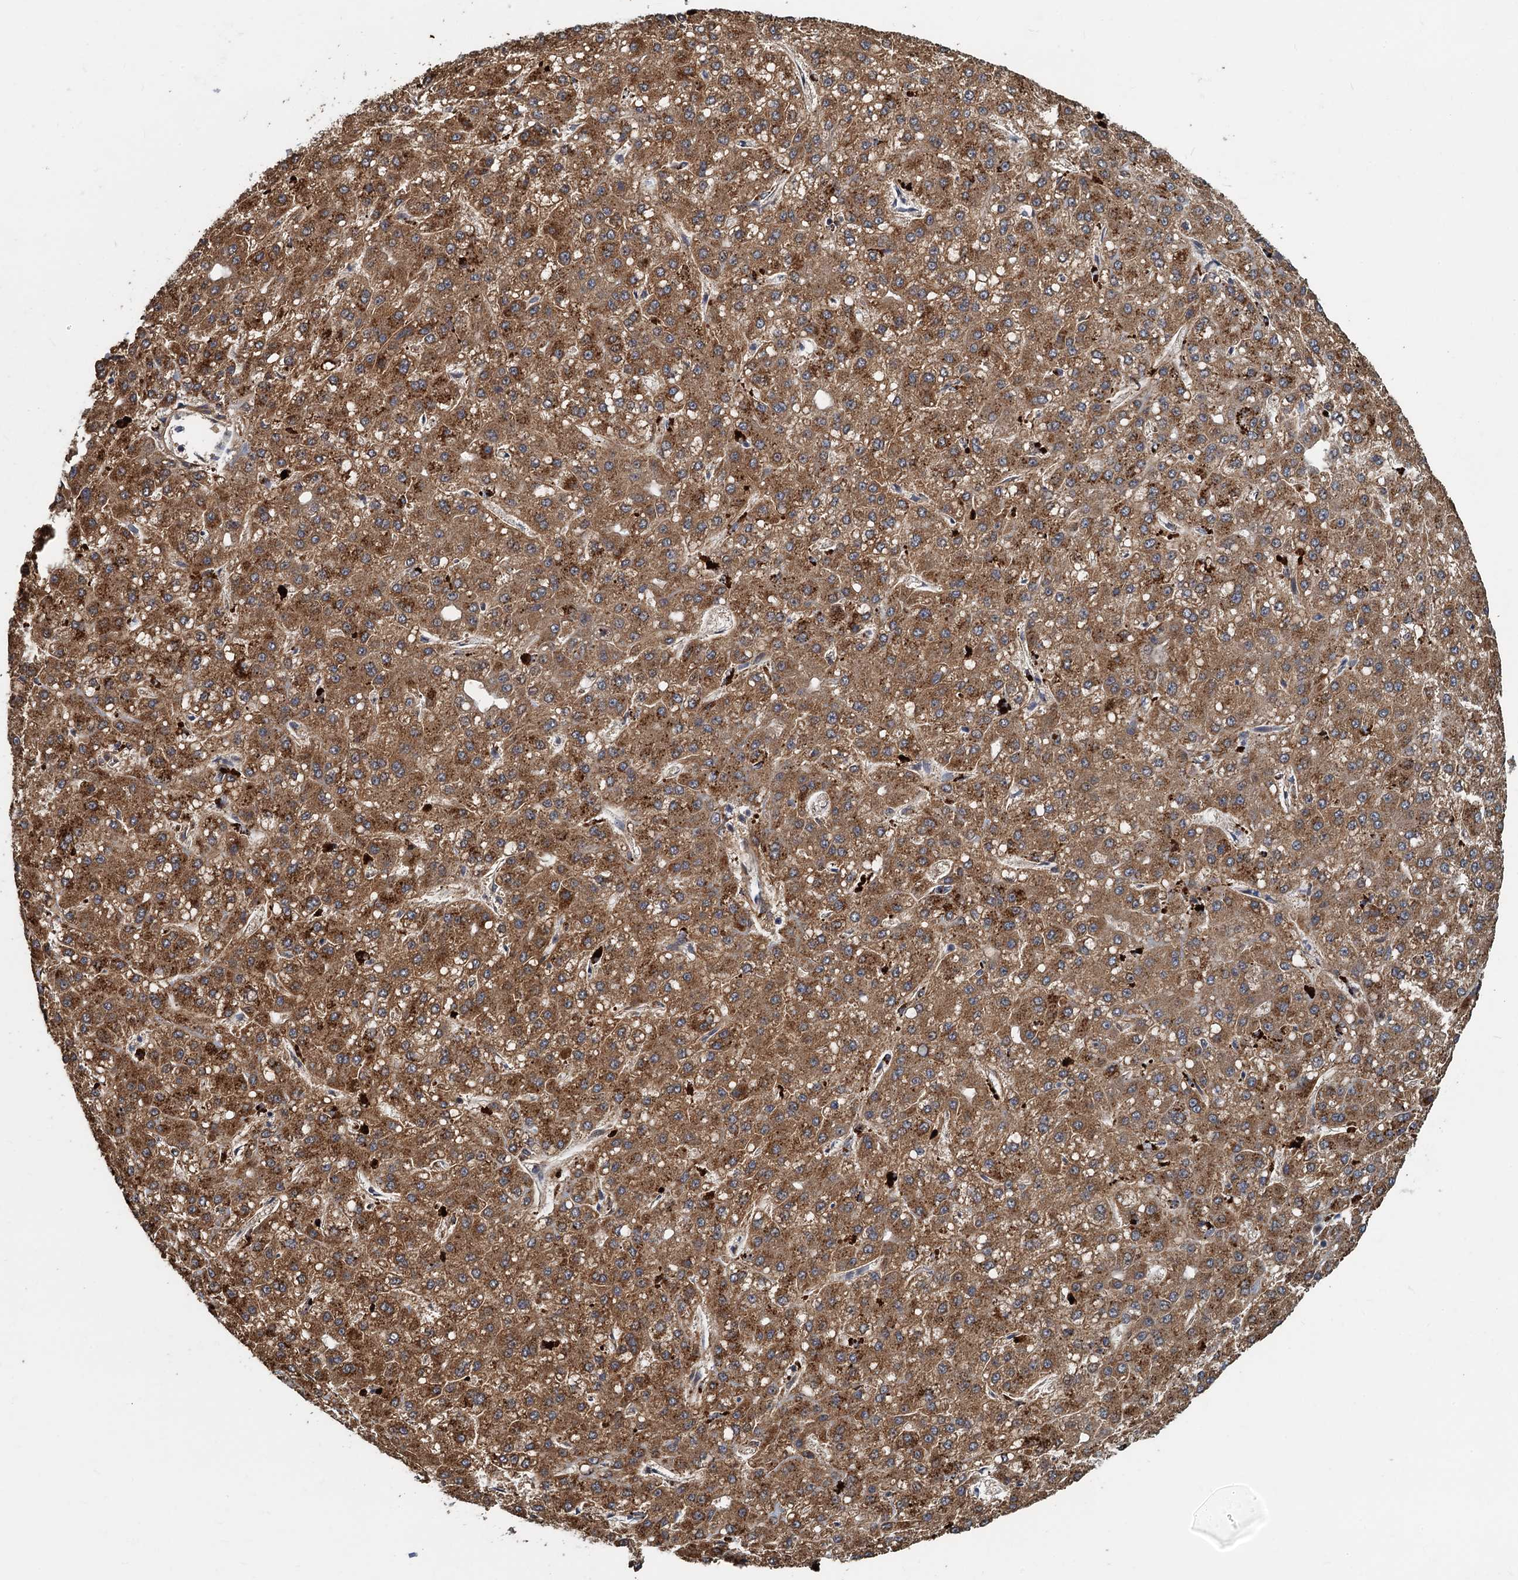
{"staining": {"intensity": "moderate", "quantity": ">75%", "location": "cytoplasmic/membranous"}, "tissue": "liver cancer", "cell_type": "Tumor cells", "image_type": "cancer", "snomed": [{"axis": "morphology", "description": "Carcinoma, Hepatocellular, NOS"}, {"axis": "topography", "description": "Liver"}], "caption": "Immunohistochemistry of human liver hepatocellular carcinoma reveals medium levels of moderate cytoplasmic/membranous staining in approximately >75% of tumor cells. The staining was performed using DAB, with brown indicating positive protein expression. Nuclei are stained blue with hematoxylin.", "gene": "AGRN", "patient": {"sex": "male", "age": 67}}